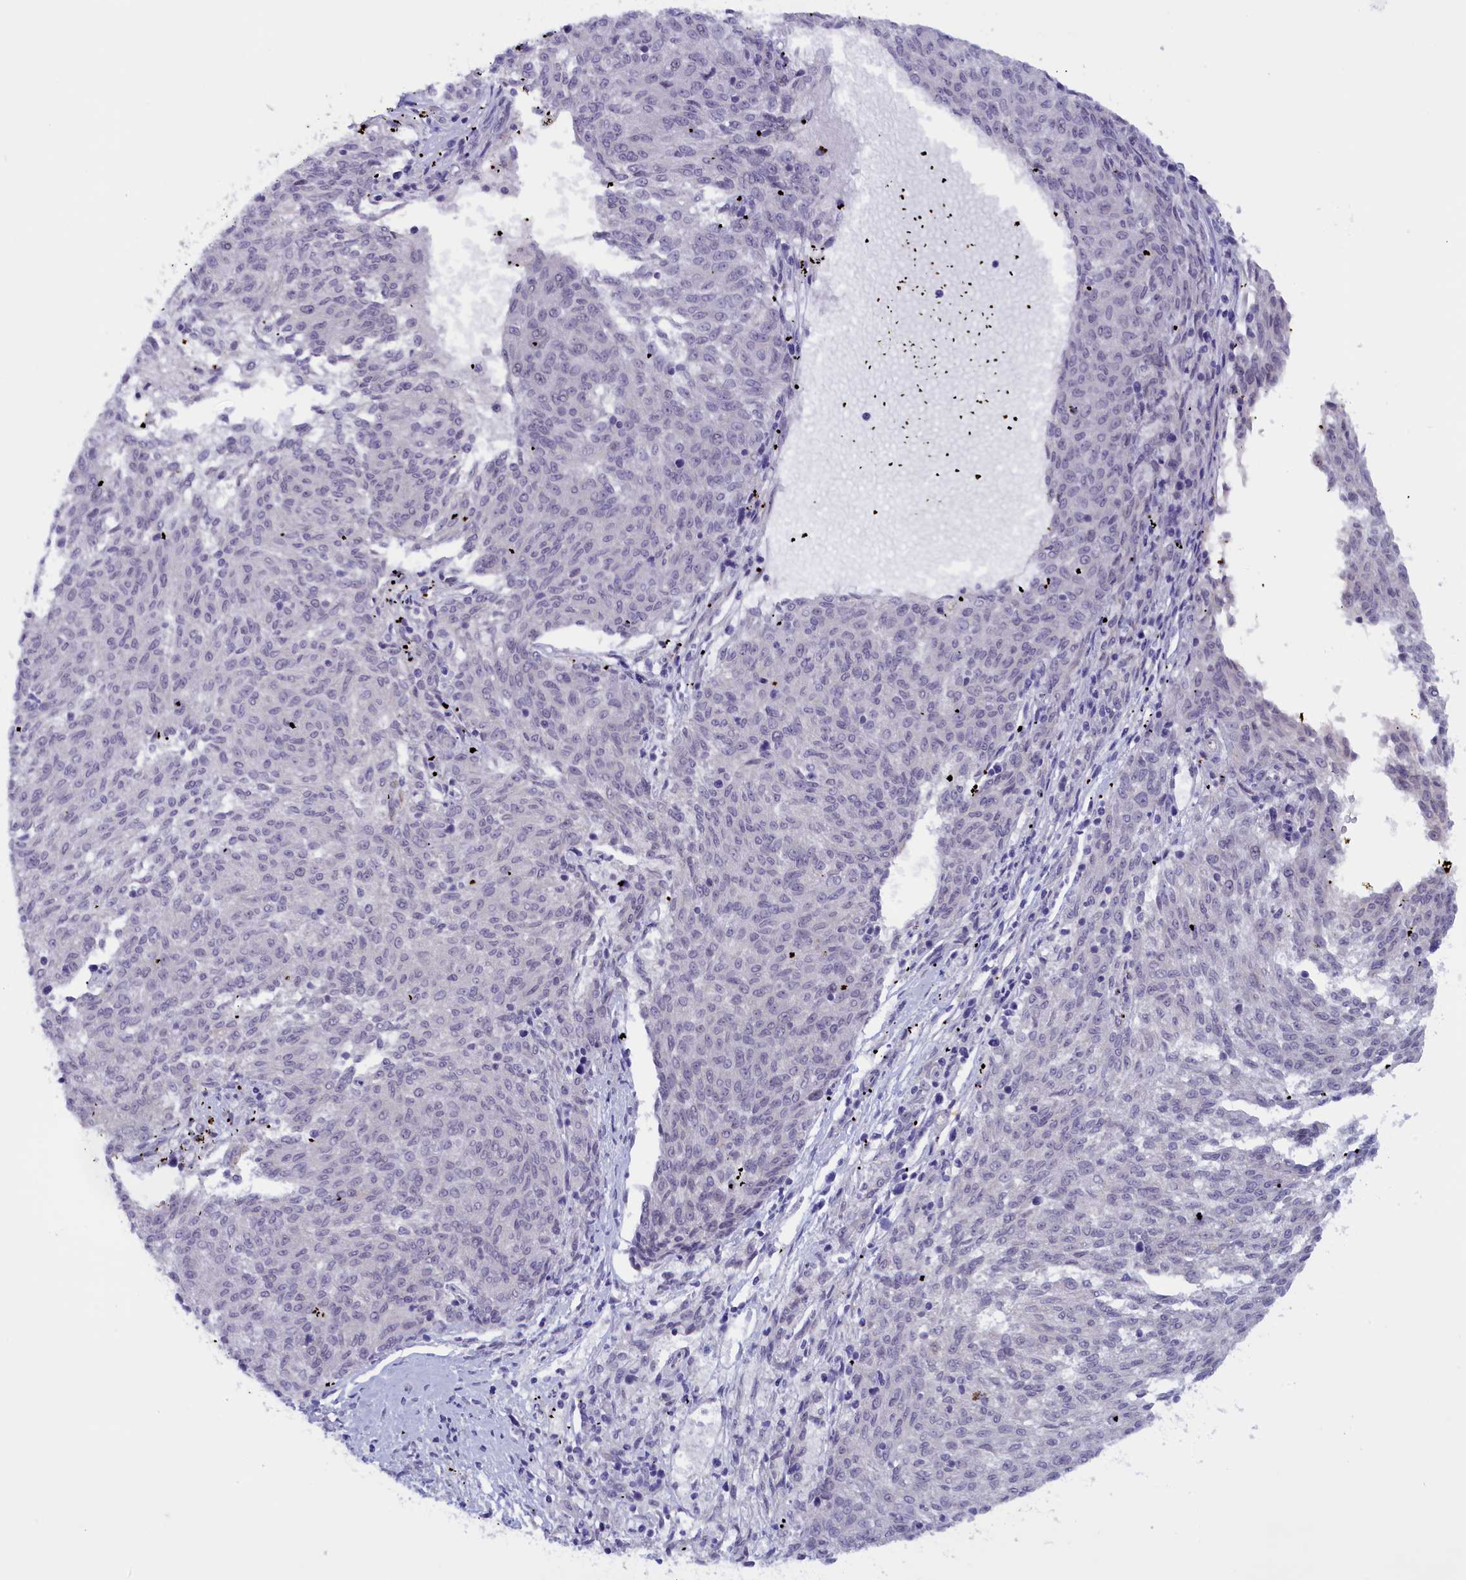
{"staining": {"intensity": "negative", "quantity": "none", "location": "none"}, "tissue": "melanoma", "cell_type": "Tumor cells", "image_type": "cancer", "snomed": [{"axis": "morphology", "description": "Malignant melanoma, NOS"}, {"axis": "topography", "description": "Skin"}], "caption": "IHC image of human malignant melanoma stained for a protein (brown), which demonstrates no staining in tumor cells. (DAB immunohistochemistry, high magnification).", "gene": "IGFALS", "patient": {"sex": "female", "age": 72}}